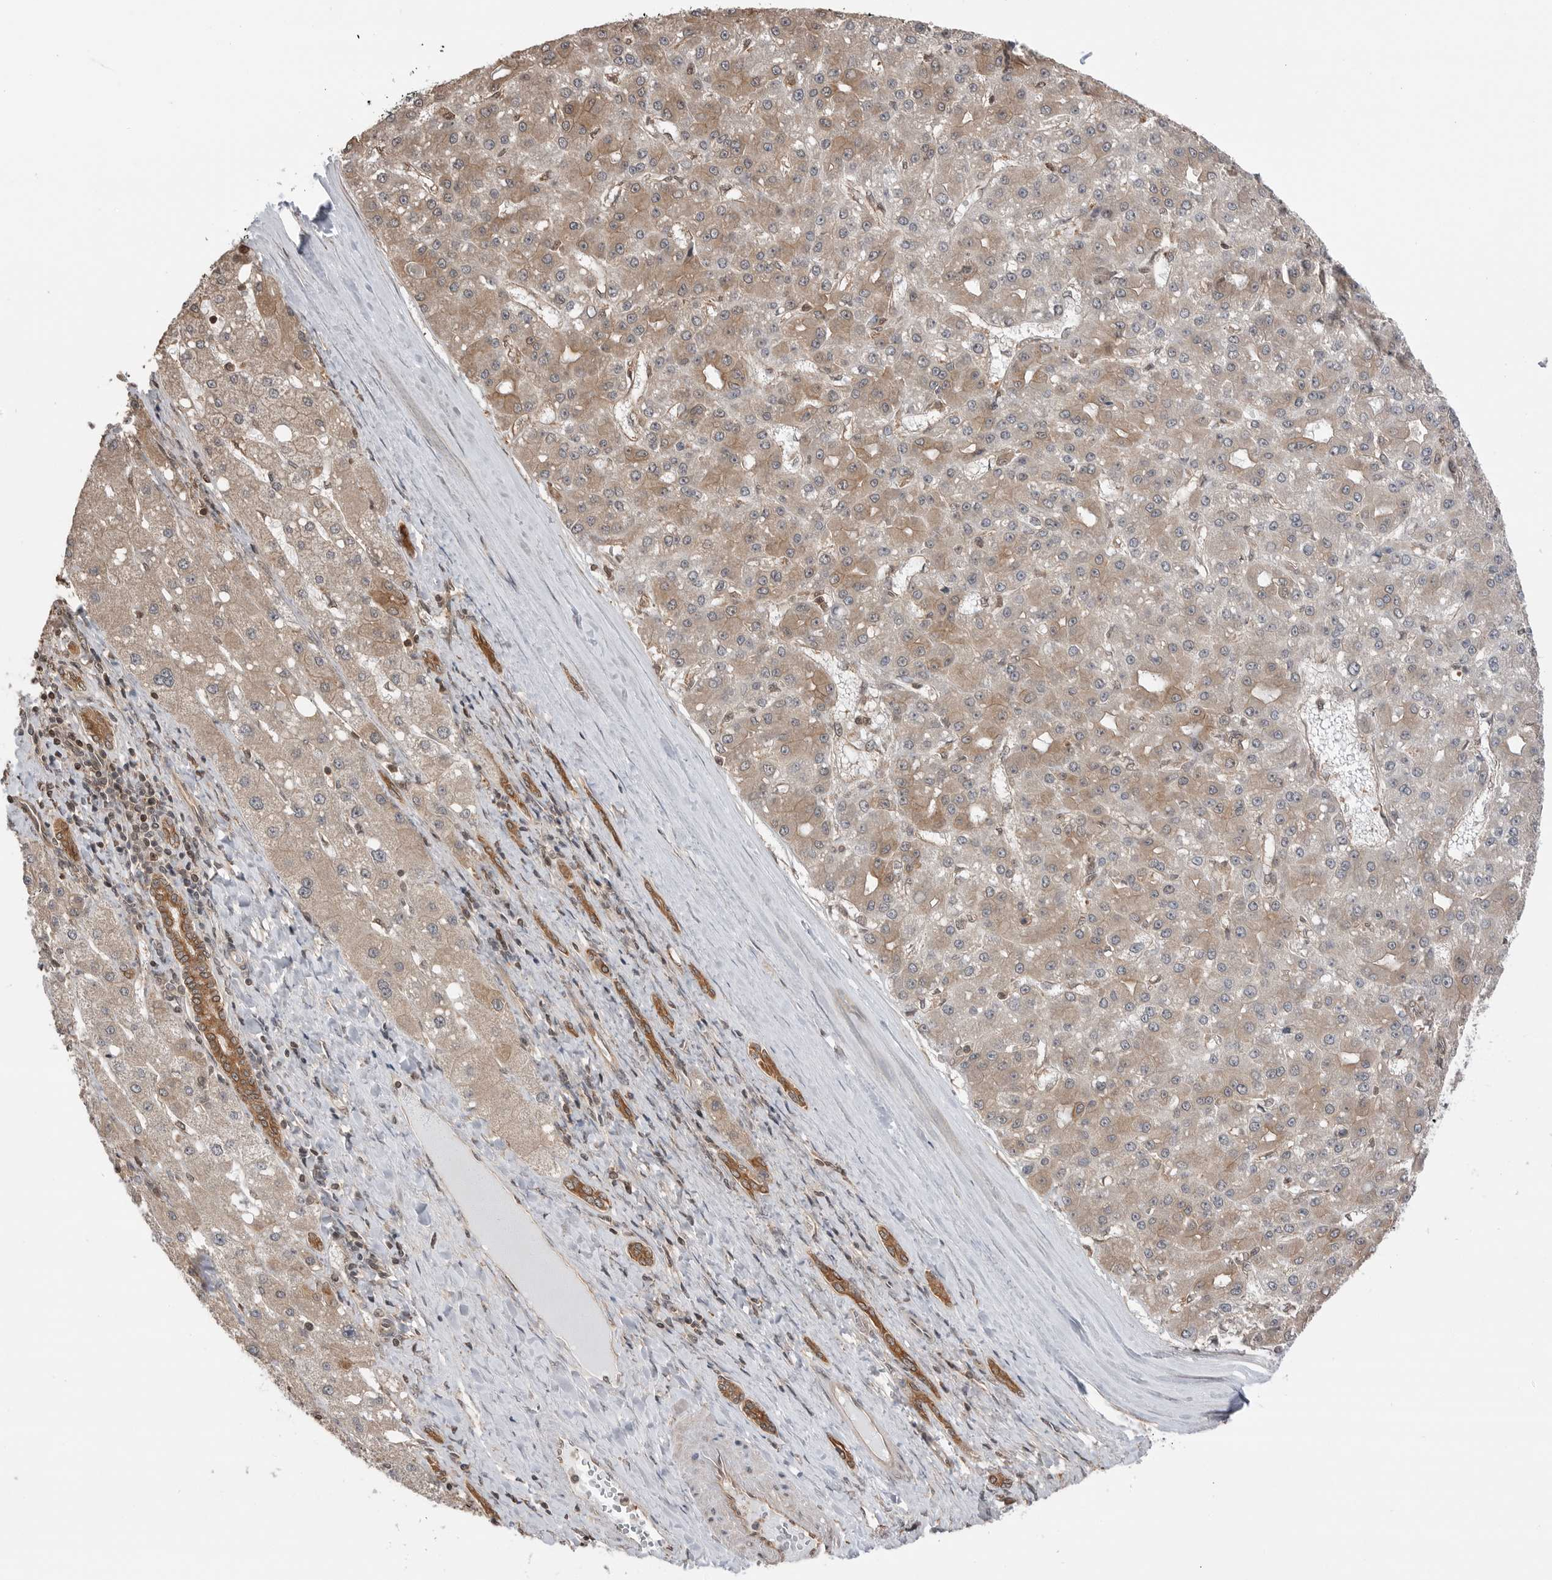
{"staining": {"intensity": "weak", "quantity": "25%-75%", "location": "cytoplasmic/membranous"}, "tissue": "liver cancer", "cell_type": "Tumor cells", "image_type": "cancer", "snomed": [{"axis": "morphology", "description": "Carcinoma, Hepatocellular, NOS"}, {"axis": "topography", "description": "Liver"}], "caption": "Hepatocellular carcinoma (liver) stained for a protein exhibits weak cytoplasmic/membranous positivity in tumor cells.", "gene": "PEAK1", "patient": {"sex": "male", "age": 67}}